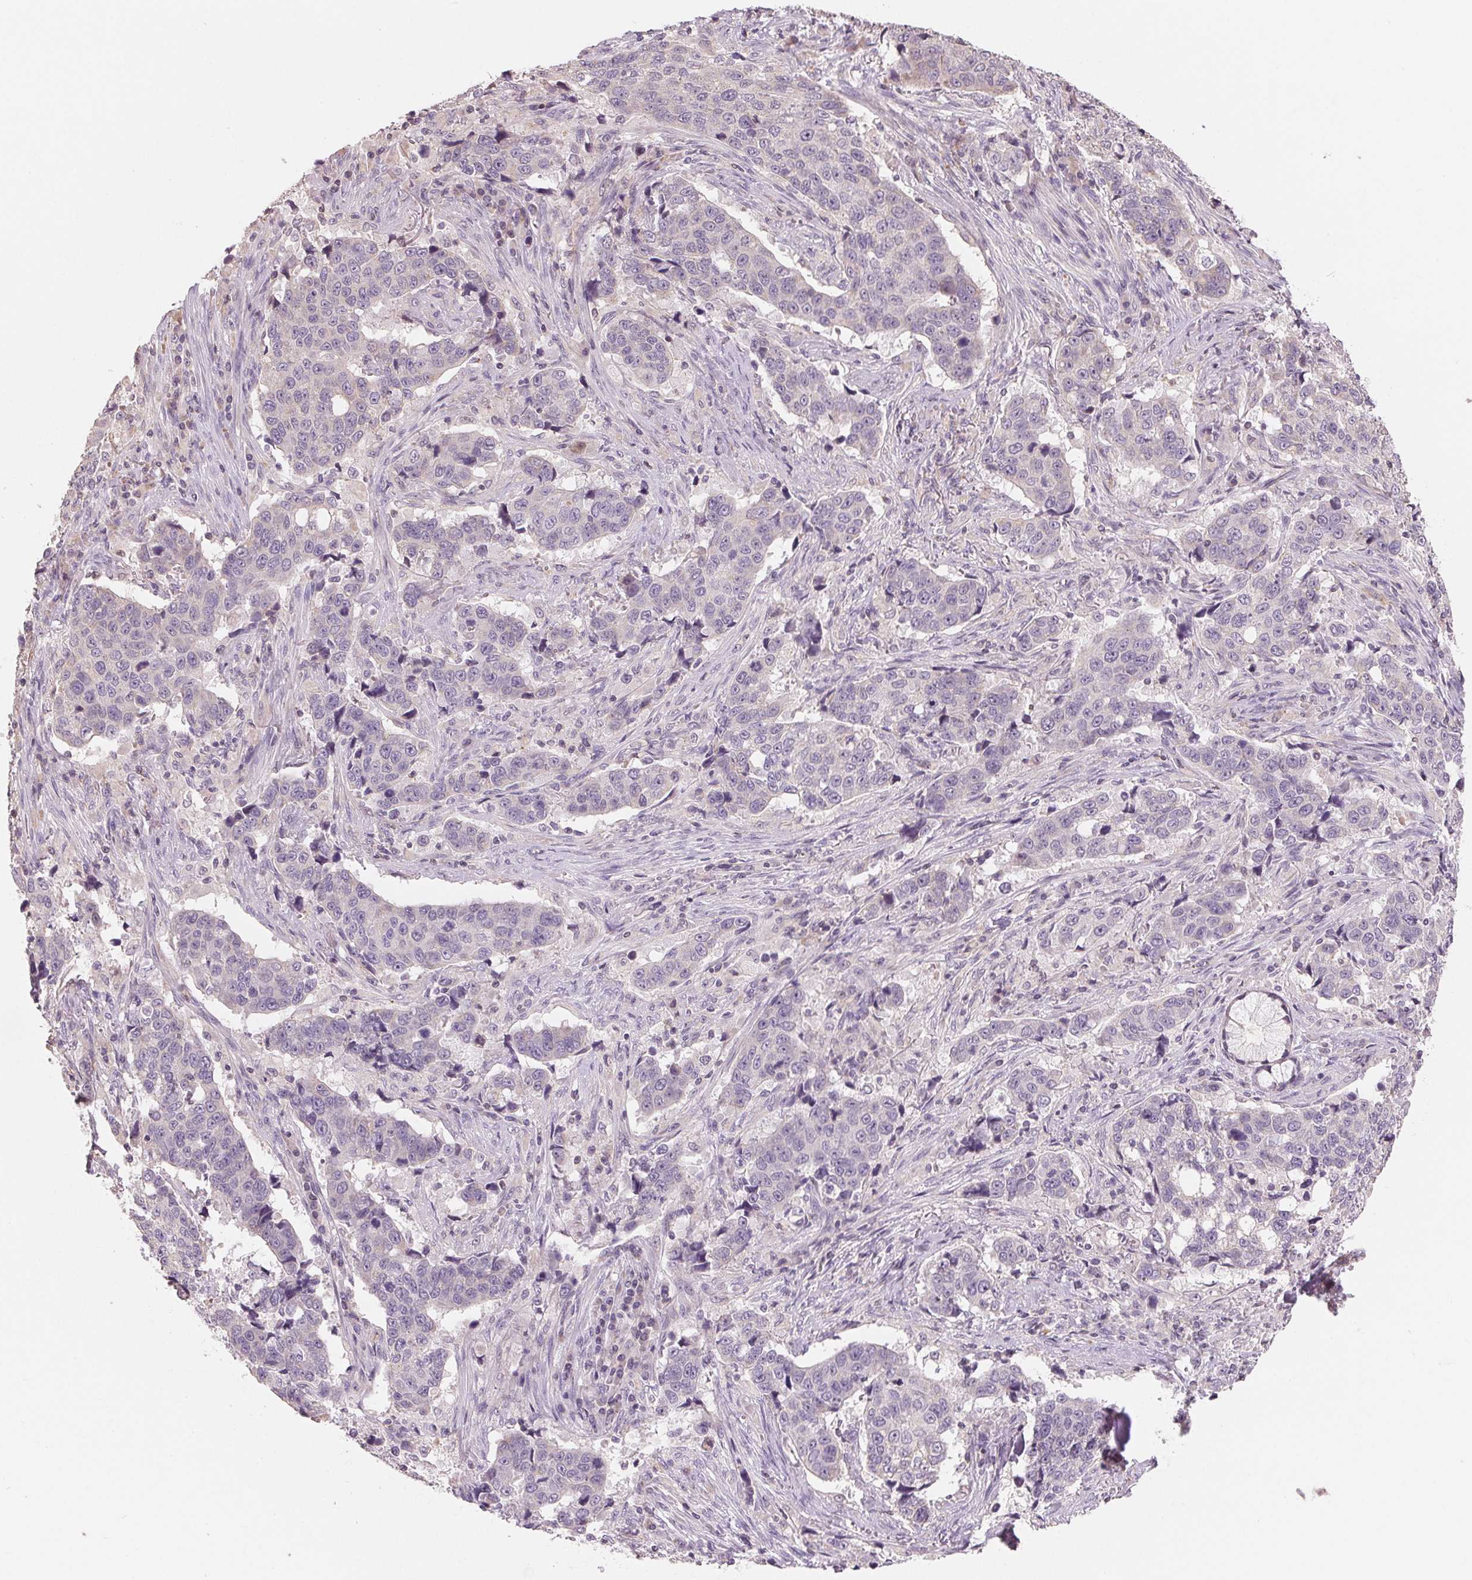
{"staining": {"intensity": "negative", "quantity": "none", "location": "none"}, "tissue": "lung cancer", "cell_type": "Tumor cells", "image_type": "cancer", "snomed": [{"axis": "morphology", "description": "Squamous cell carcinoma, NOS"}, {"axis": "topography", "description": "Lymph node"}, {"axis": "topography", "description": "Lung"}], "caption": "Squamous cell carcinoma (lung) was stained to show a protein in brown. There is no significant staining in tumor cells.", "gene": "VTCN1", "patient": {"sex": "male", "age": 61}}